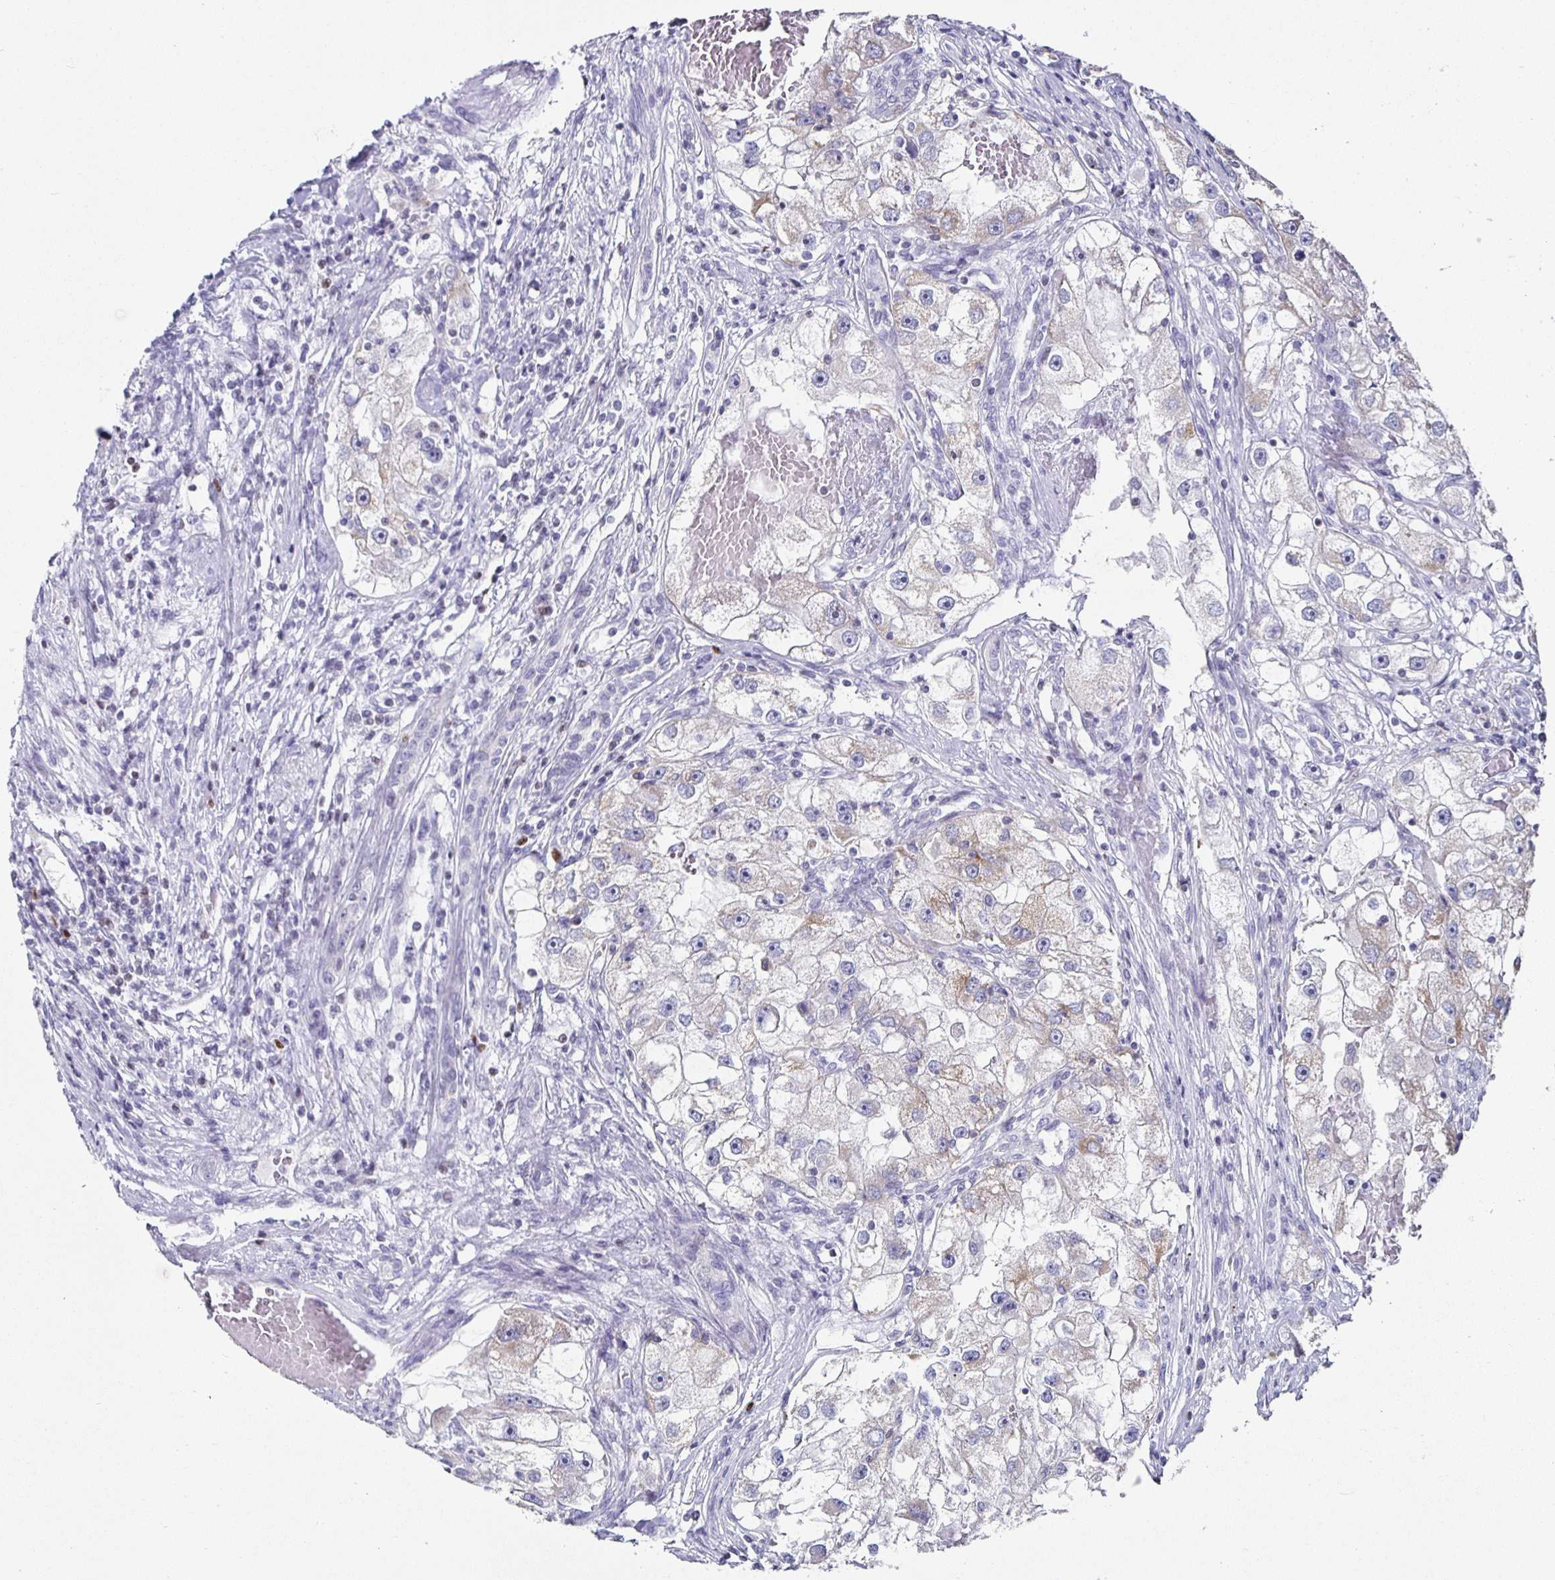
{"staining": {"intensity": "moderate", "quantity": "<25%", "location": "cytoplasmic/membranous"}, "tissue": "renal cancer", "cell_type": "Tumor cells", "image_type": "cancer", "snomed": [{"axis": "morphology", "description": "Adenocarcinoma, NOS"}, {"axis": "topography", "description": "Kidney"}], "caption": "A high-resolution micrograph shows IHC staining of adenocarcinoma (renal), which exhibits moderate cytoplasmic/membranous expression in about <25% of tumor cells.", "gene": "RUNX2", "patient": {"sex": "male", "age": 63}}